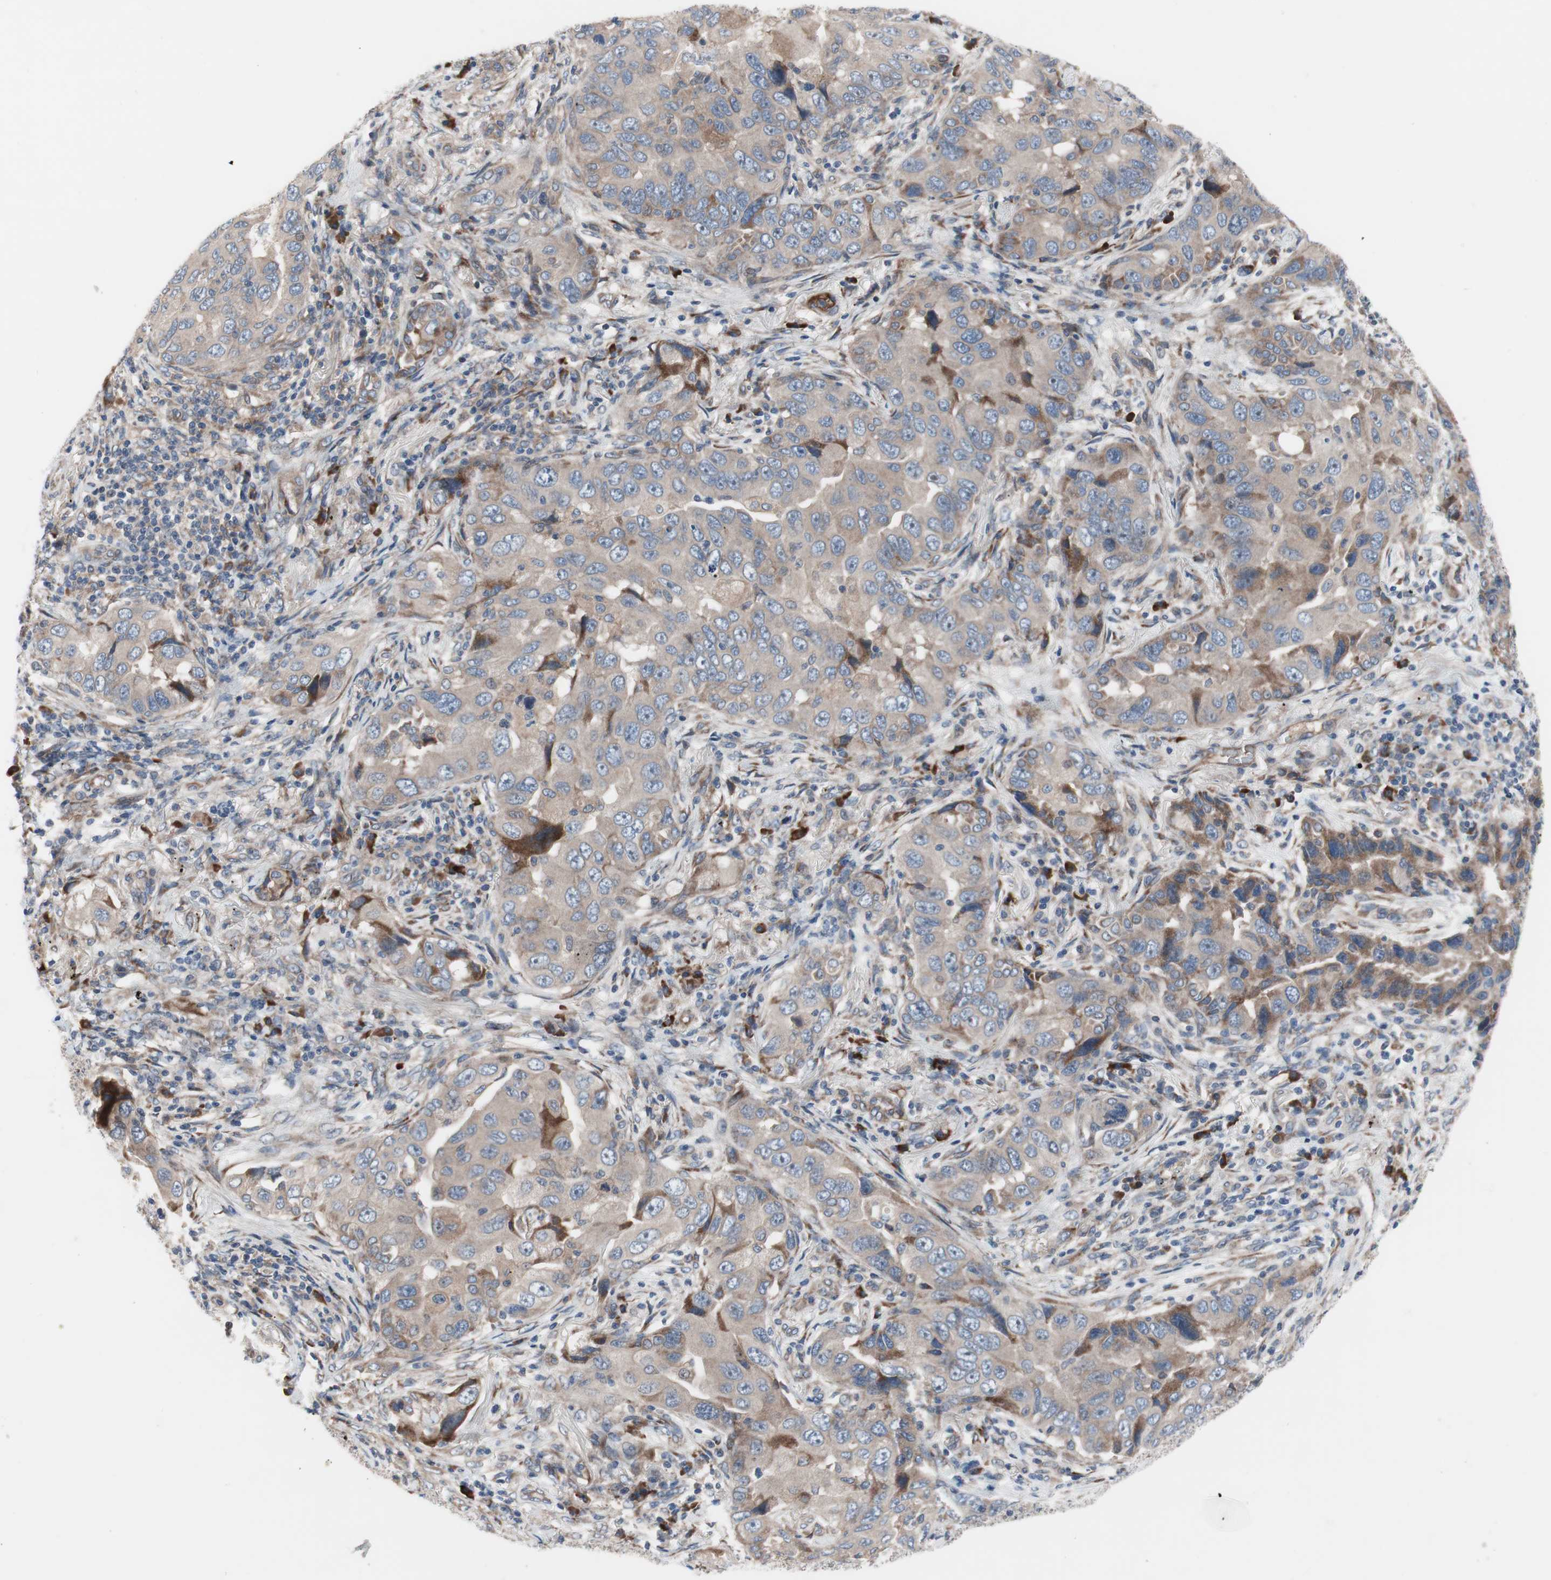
{"staining": {"intensity": "weak", "quantity": ">75%", "location": "cytoplasmic/membranous"}, "tissue": "lung cancer", "cell_type": "Tumor cells", "image_type": "cancer", "snomed": [{"axis": "morphology", "description": "Adenocarcinoma, NOS"}, {"axis": "topography", "description": "Lung"}], "caption": "High-power microscopy captured an IHC photomicrograph of lung cancer (adenocarcinoma), revealing weak cytoplasmic/membranous positivity in approximately >75% of tumor cells.", "gene": "KANSL1", "patient": {"sex": "female", "age": 65}}